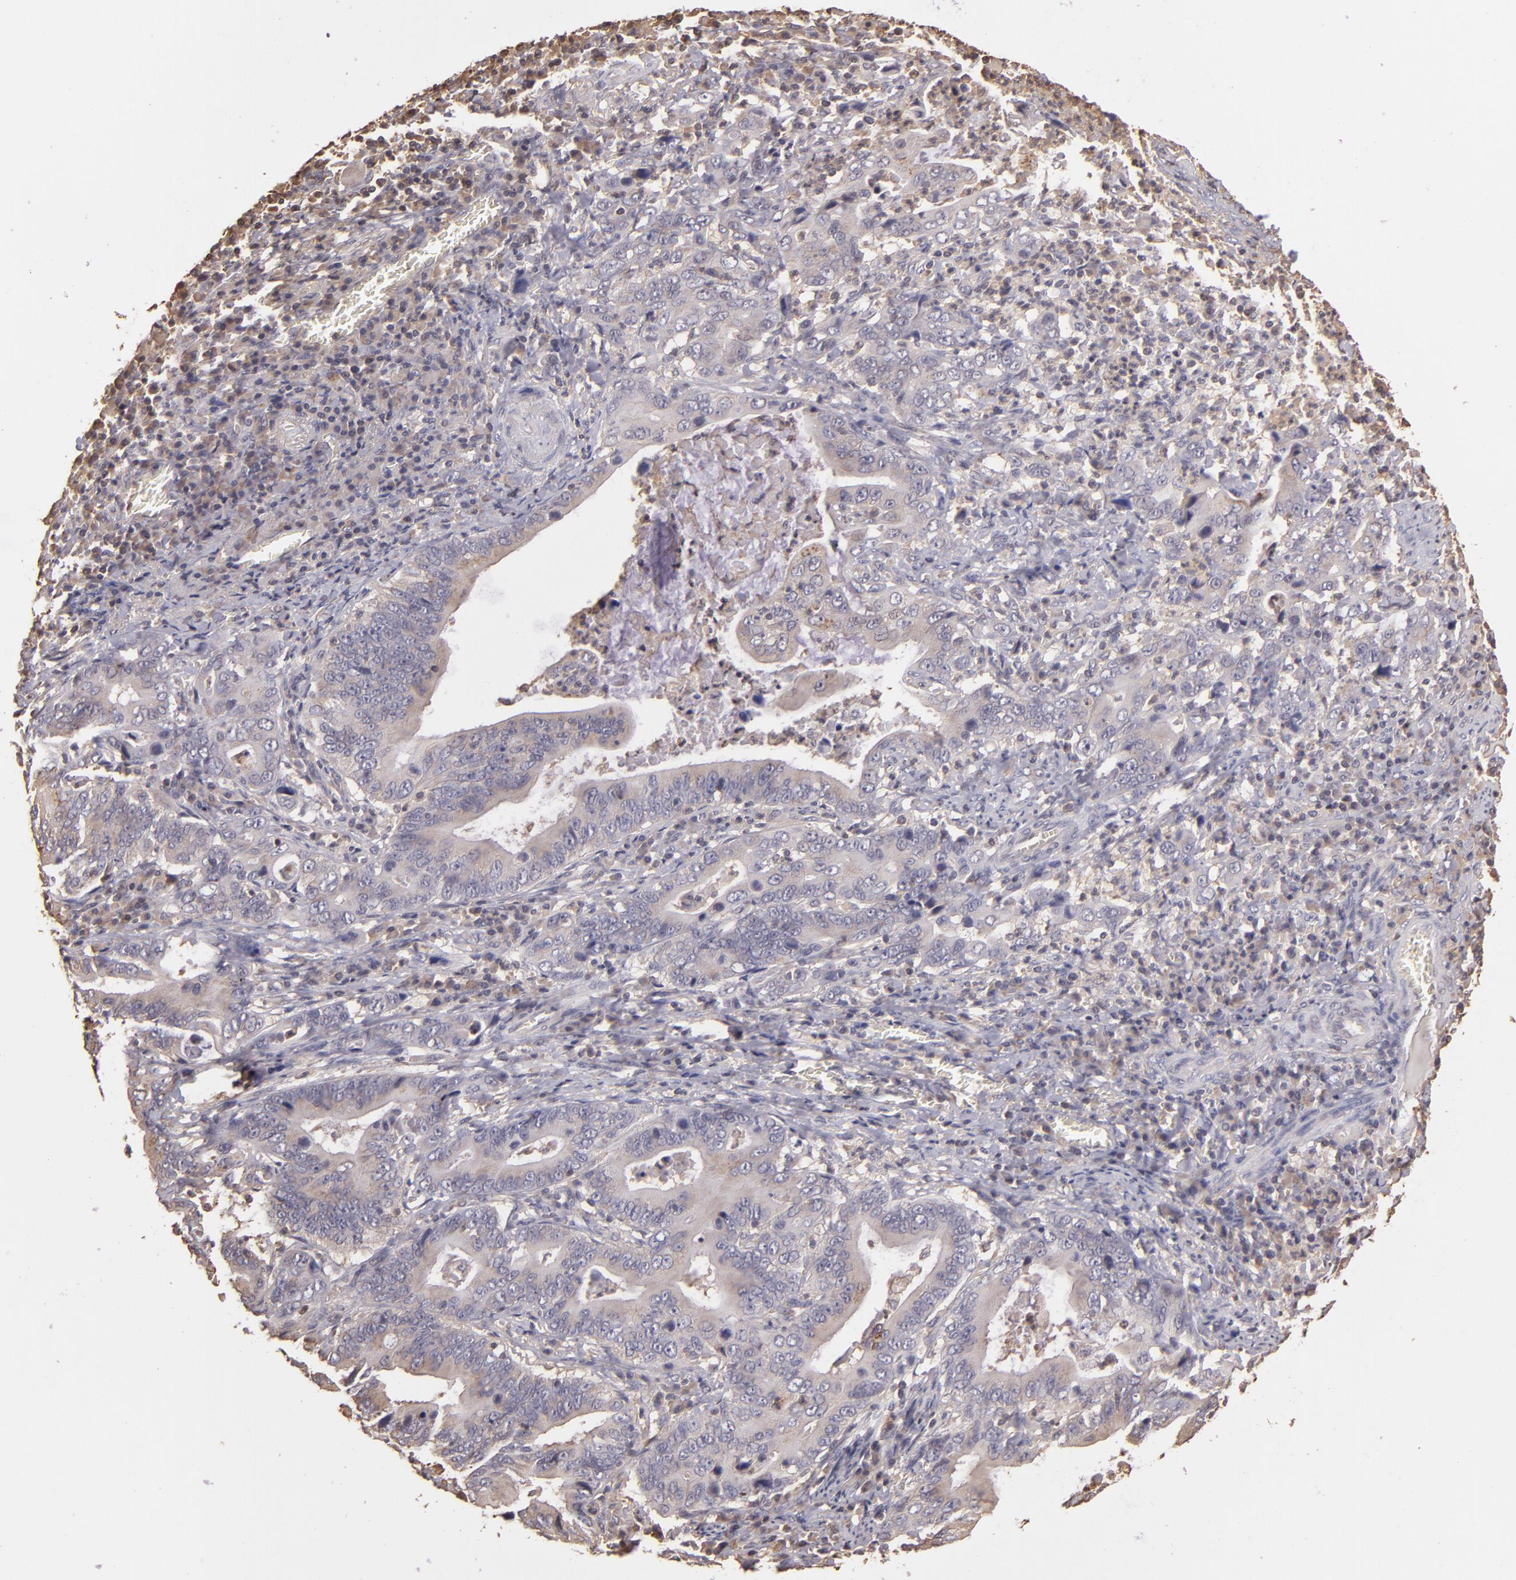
{"staining": {"intensity": "negative", "quantity": "none", "location": "none"}, "tissue": "stomach cancer", "cell_type": "Tumor cells", "image_type": "cancer", "snomed": [{"axis": "morphology", "description": "Adenocarcinoma, NOS"}, {"axis": "topography", "description": "Stomach, upper"}], "caption": "Immunohistochemistry micrograph of neoplastic tissue: stomach cancer (adenocarcinoma) stained with DAB shows no significant protein staining in tumor cells.", "gene": "ARPC2", "patient": {"sex": "male", "age": 63}}